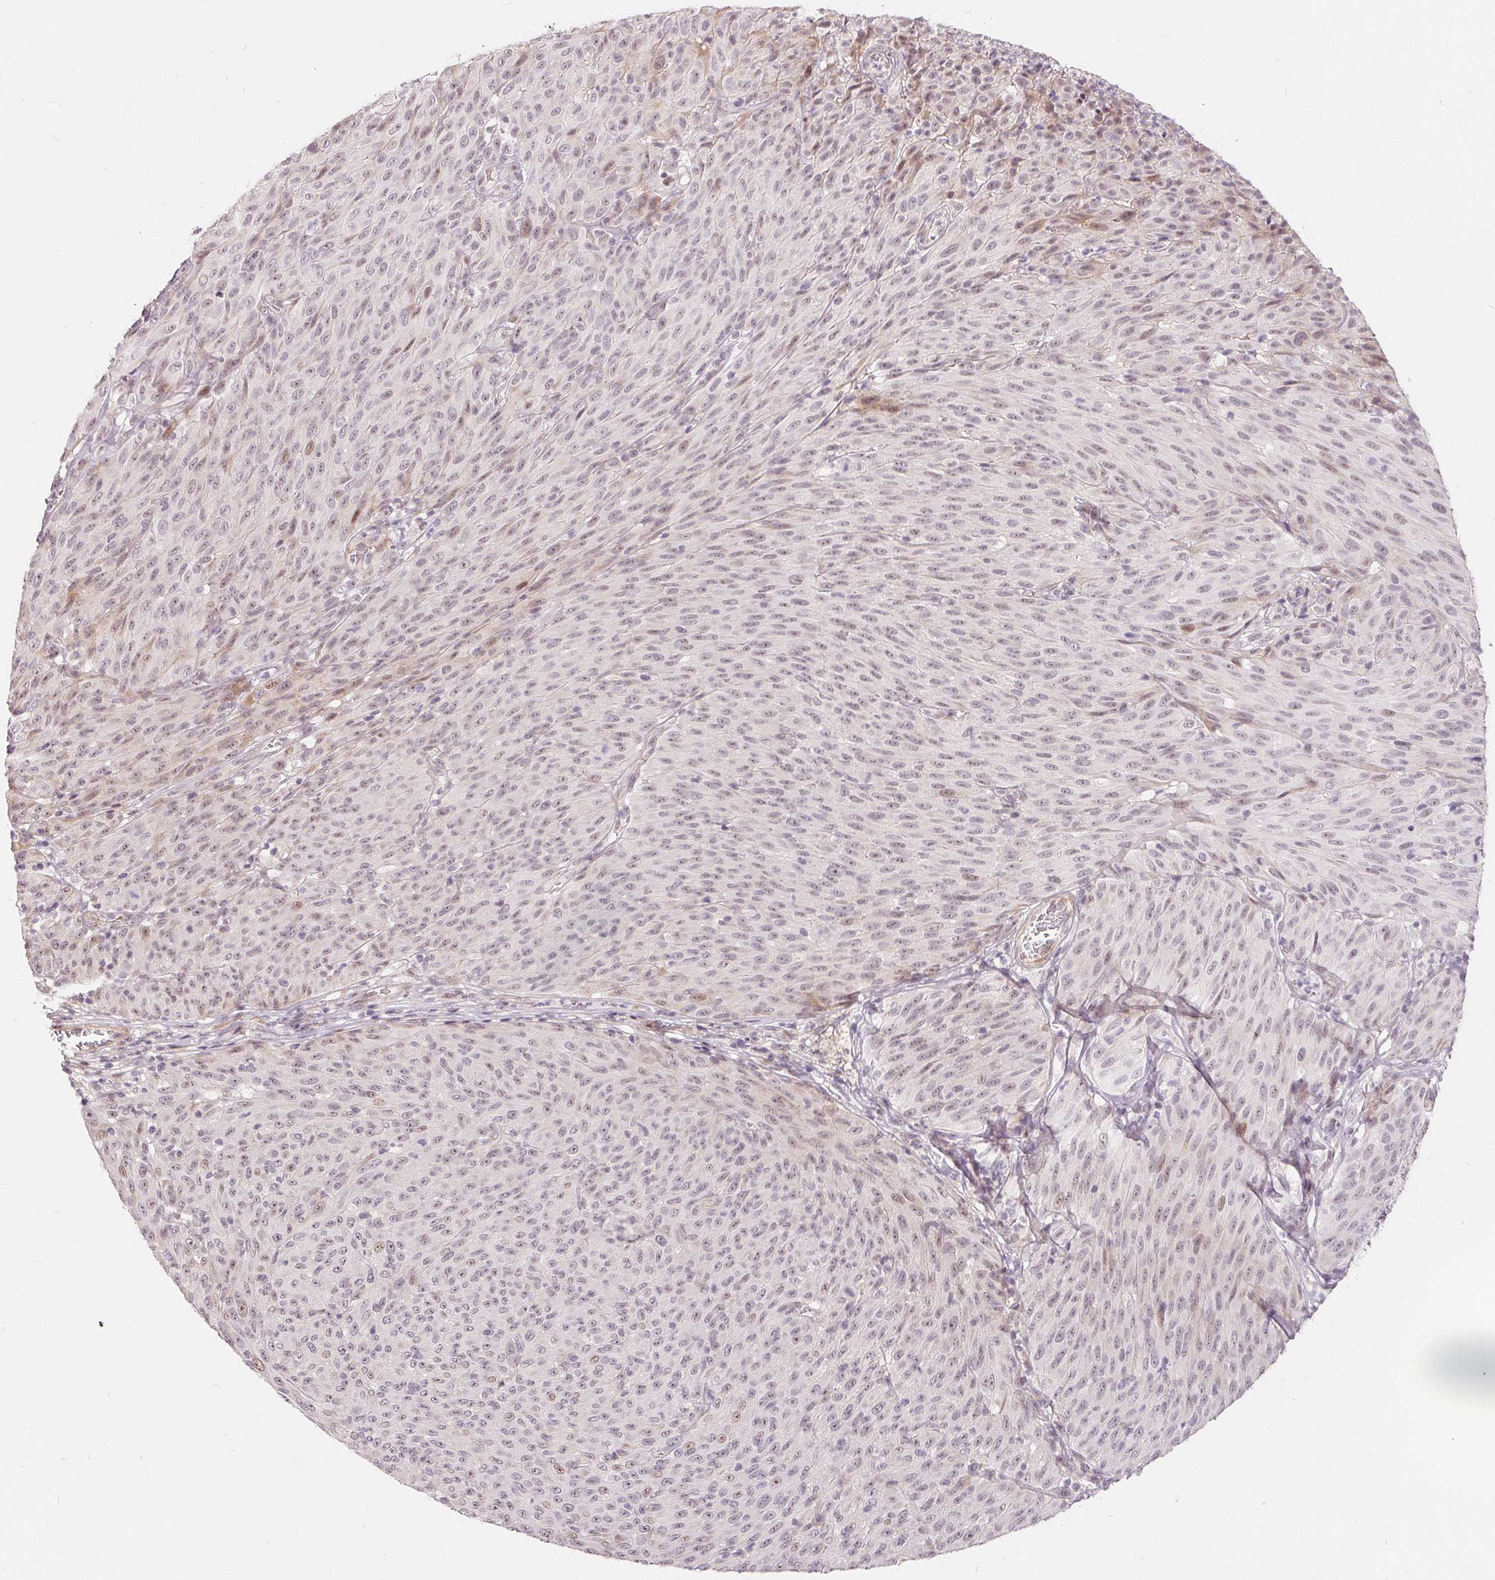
{"staining": {"intensity": "moderate", "quantity": "<25%", "location": "nuclear"}, "tissue": "melanoma", "cell_type": "Tumor cells", "image_type": "cancer", "snomed": [{"axis": "morphology", "description": "Malignant melanoma, NOS"}, {"axis": "topography", "description": "Skin"}], "caption": "Protein staining demonstrates moderate nuclear expression in about <25% of tumor cells in melanoma.", "gene": "NRG2", "patient": {"sex": "male", "age": 85}}